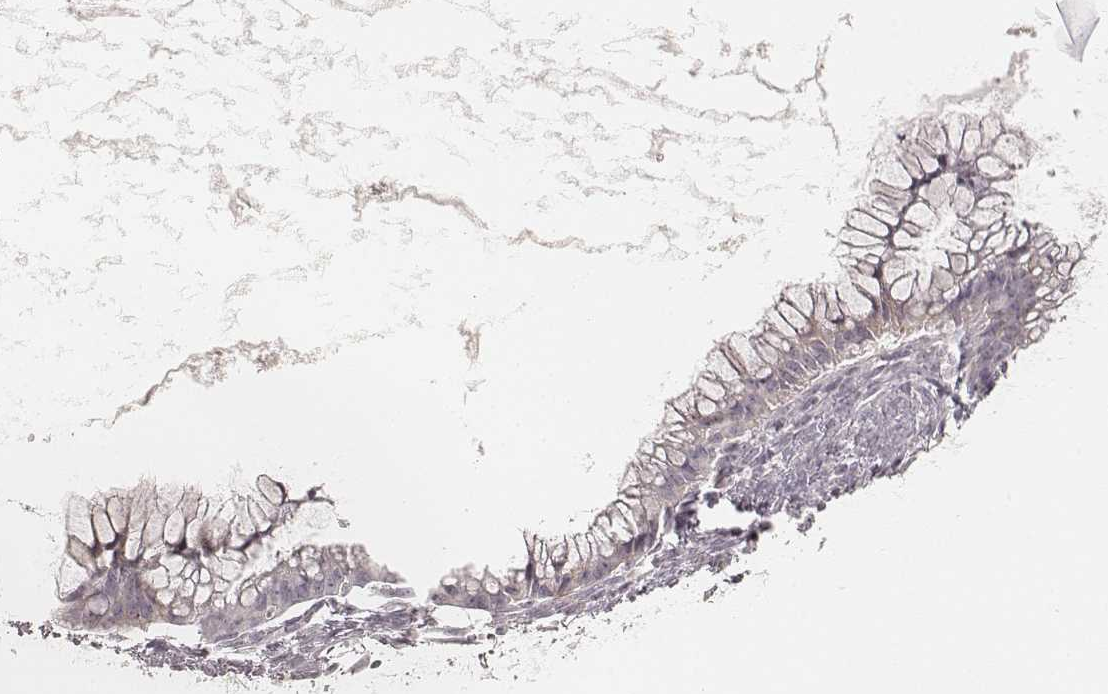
{"staining": {"intensity": "negative", "quantity": "none", "location": "none"}, "tissue": "ovarian cancer", "cell_type": "Tumor cells", "image_type": "cancer", "snomed": [{"axis": "morphology", "description": "Cystadenocarcinoma, mucinous, NOS"}, {"axis": "topography", "description": "Ovary"}], "caption": "The immunohistochemistry (IHC) micrograph has no significant expression in tumor cells of mucinous cystadenocarcinoma (ovarian) tissue.", "gene": "GORASP2", "patient": {"sex": "female", "age": 41}}